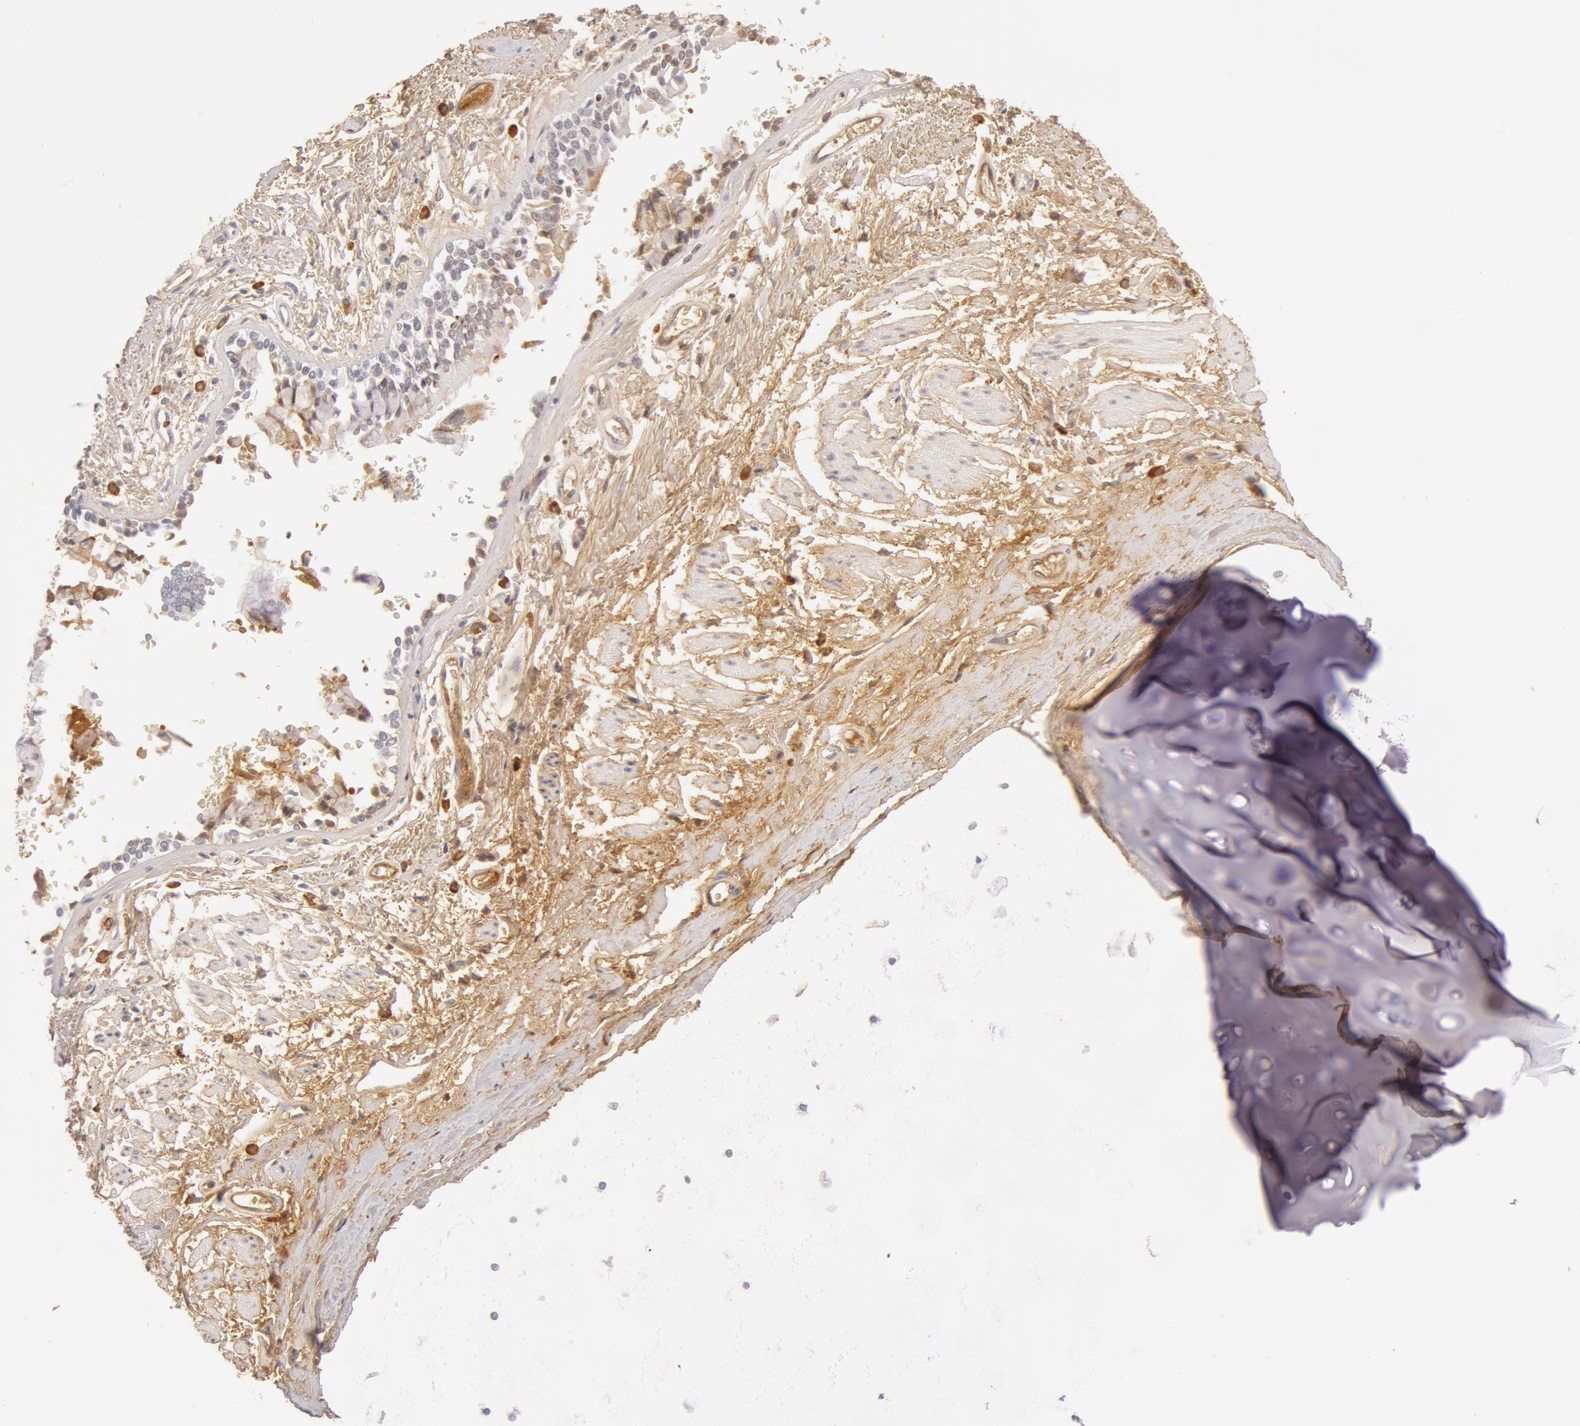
{"staining": {"intensity": "negative", "quantity": "none", "location": "none"}, "tissue": "adipose tissue", "cell_type": "Adipocytes", "image_type": "normal", "snomed": [{"axis": "morphology", "description": "Normal tissue, NOS"}, {"axis": "topography", "description": "Cartilage tissue"}, {"axis": "topography", "description": "Lung"}], "caption": "DAB immunohistochemical staining of normal adipose tissue exhibits no significant expression in adipocytes.", "gene": "AHSG", "patient": {"sex": "male", "age": 65}}